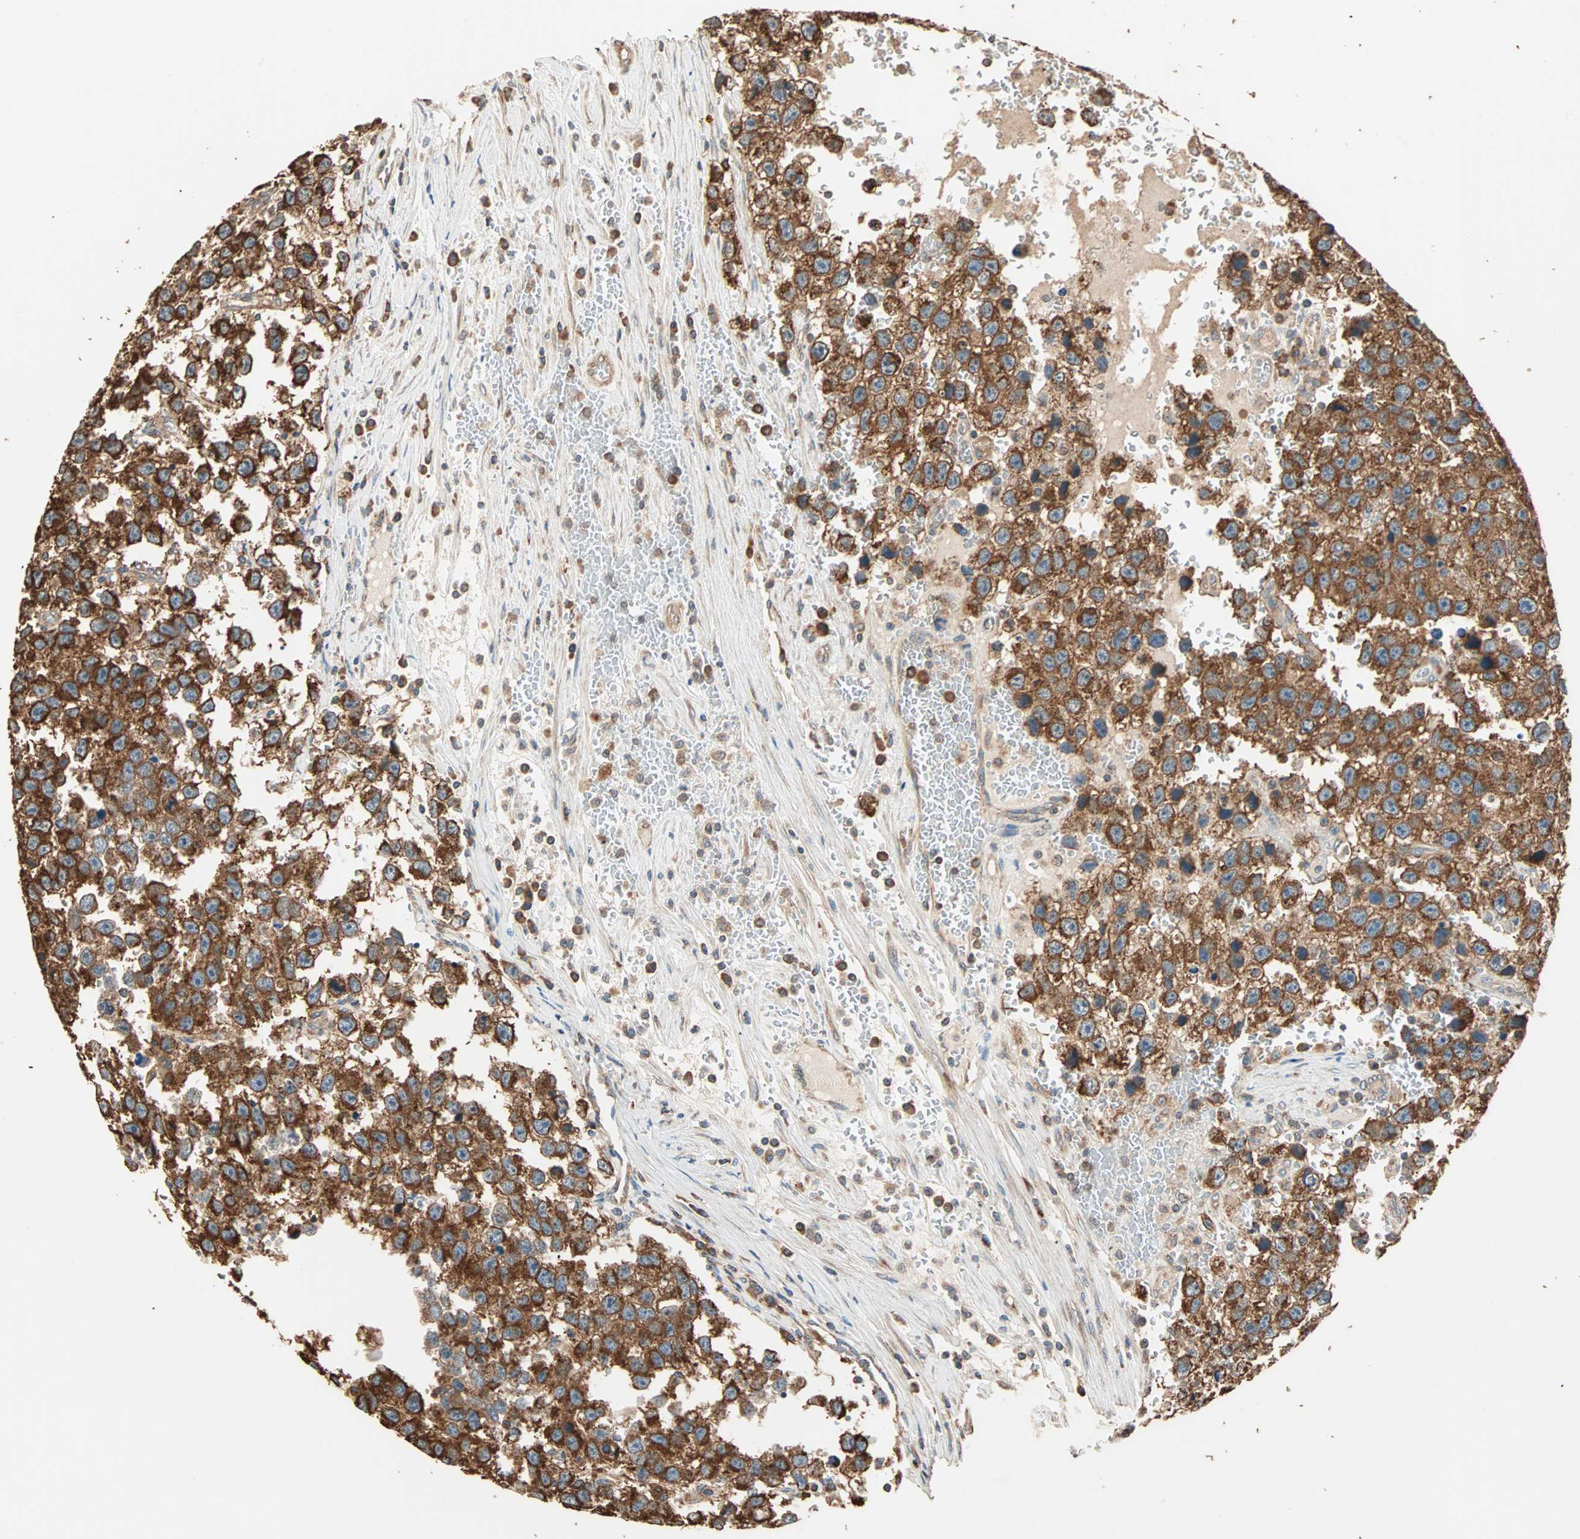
{"staining": {"intensity": "strong", "quantity": ">75%", "location": "cytoplasmic/membranous"}, "tissue": "testis cancer", "cell_type": "Tumor cells", "image_type": "cancer", "snomed": [{"axis": "morphology", "description": "Seminoma, NOS"}, {"axis": "topography", "description": "Testis"}], "caption": "The immunohistochemical stain highlights strong cytoplasmic/membranous expression in tumor cells of seminoma (testis) tissue.", "gene": "EIF4G2", "patient": {"sex": "male", "age": 33}}